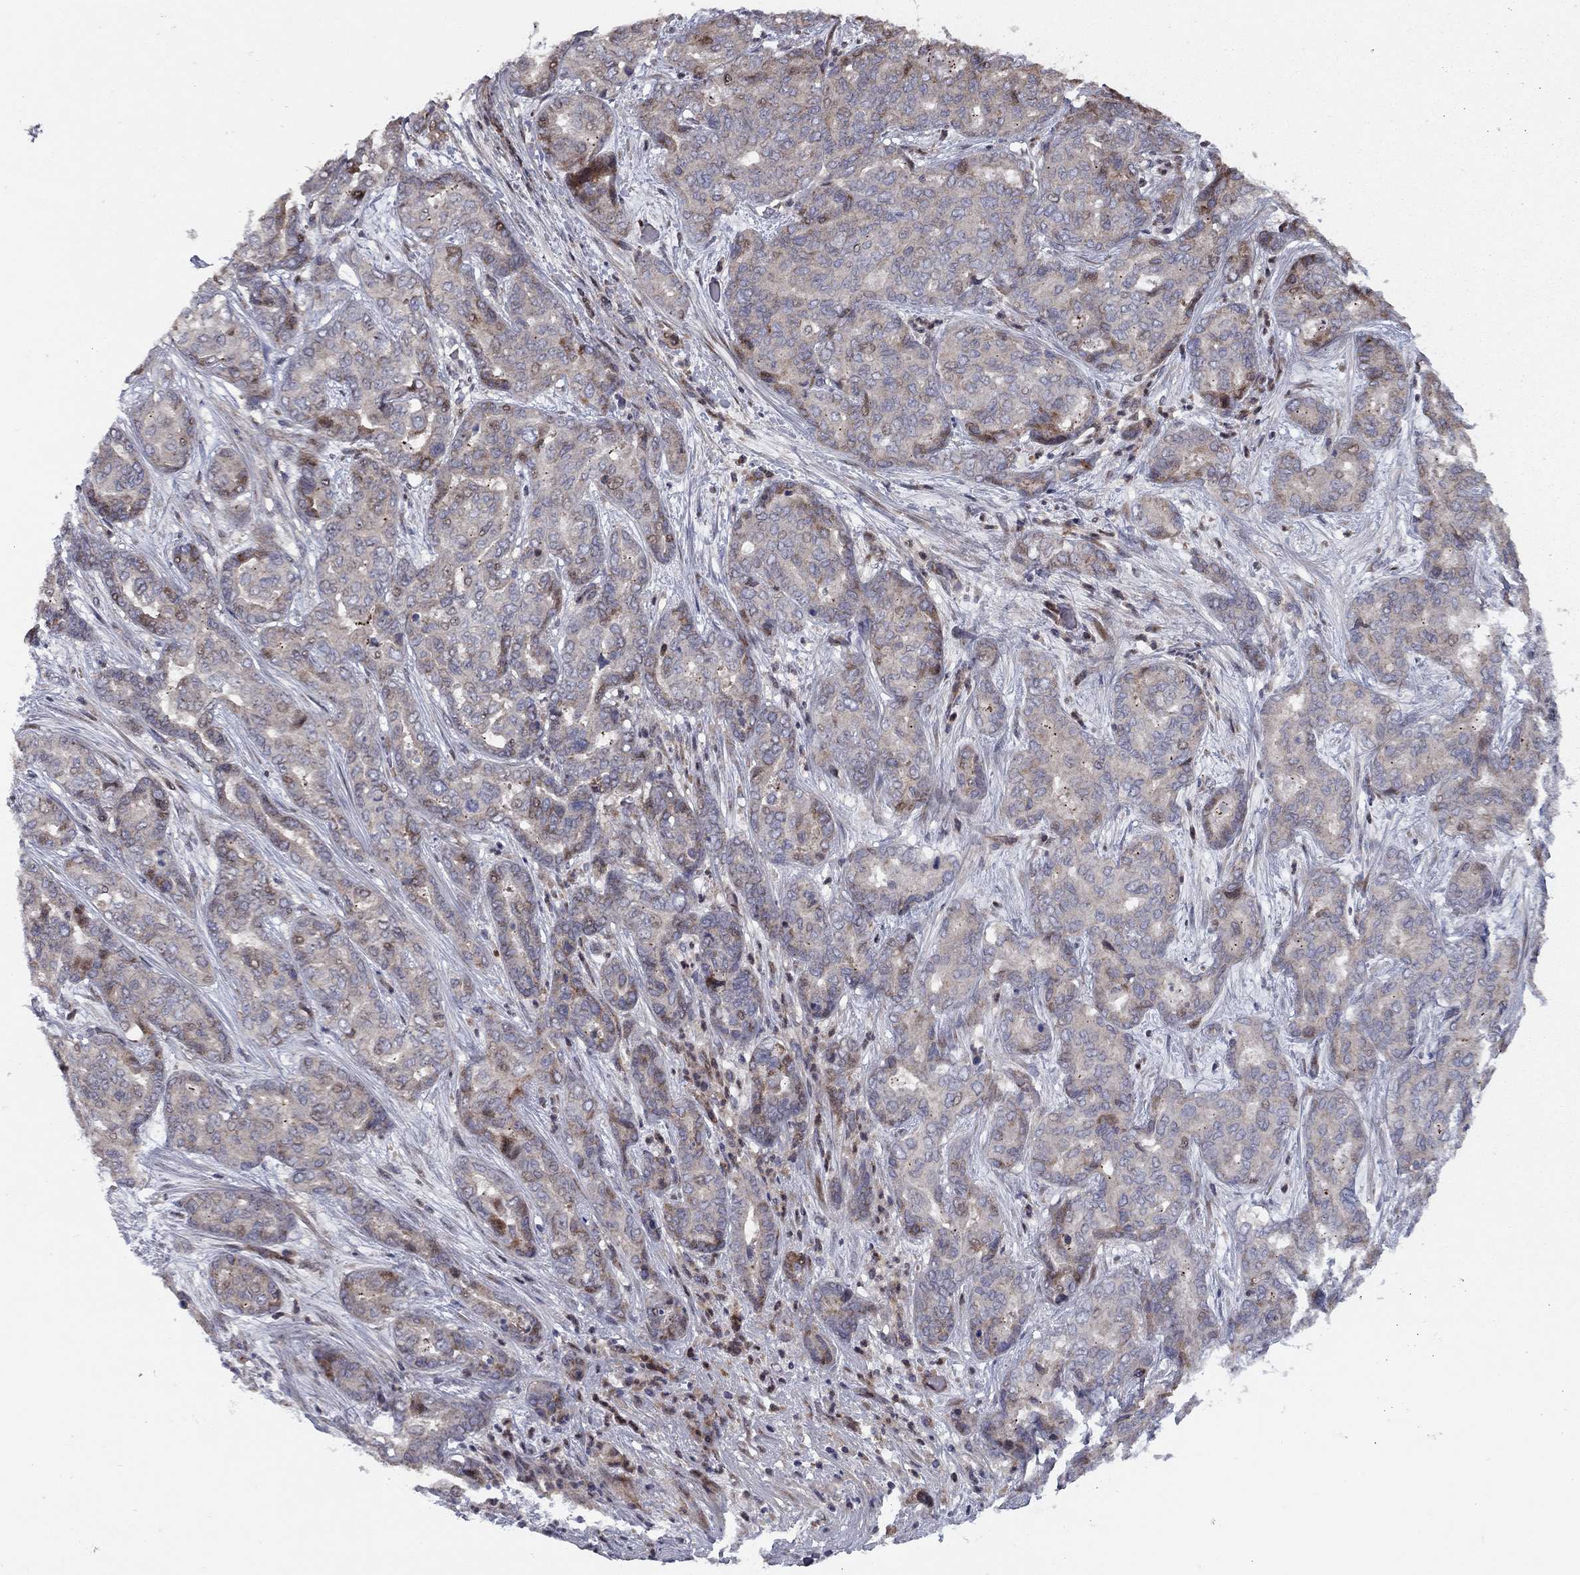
{"staining": {"intensity": "weak", "quantity": "25%-75%", "location": "cytoplasmic/membranous"}, "tissue": "liver cancer", "cell_type": "Tumor cells", "image_type": "cancer", "snomed": [{"axis": "morphology", "description": "Cholangiocarcinoma"}, {"axis": "topography", "description": "Liver"}], "caption": "This is a photomicrograph of immunohistochemistry staining of liver cancer (cholangiocarcinoma), which shows weak expression in the cytoplasmic/membranous of tumor cells.", "gene": "DUSP7", "patient": {"sex": "female", "age": 64}}